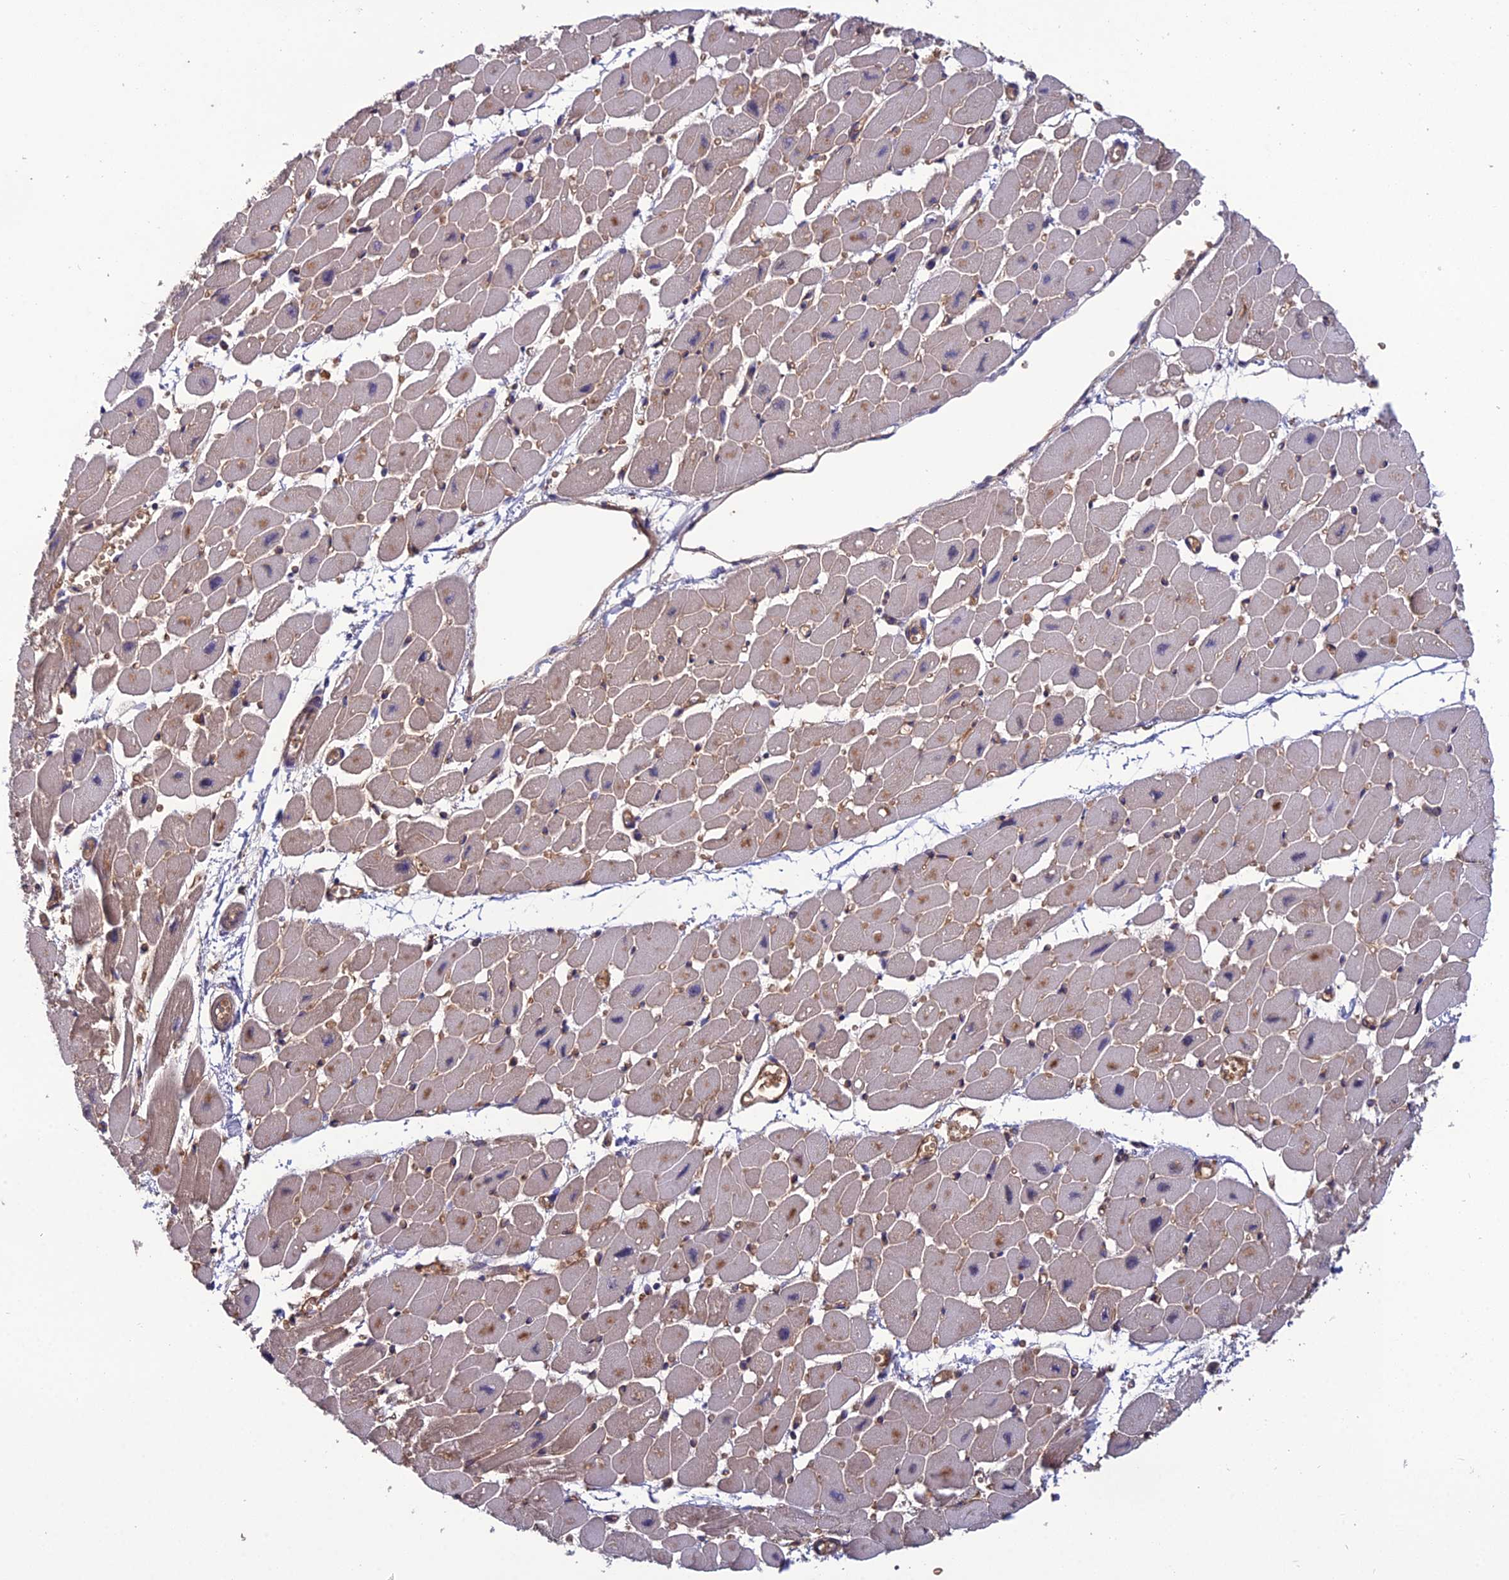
{"staining": {"intensity": "moderate", "quantity": "25%-75%", "location": "cytoplasmic/membranous"}, "tissue": "heart muscle", "cell_type": "Cardiomyocytes", "image_type": "normal", "snomed": [{"axis": "morphology", "description": "Normal tissue, NOS"}, {"axis": "topography", "description": "Heart"}], "caption": "Protein positivity by immunohistochemistry (IHC) shows moderate cytoplasmic/membranous positivity in approximately 25%-75% of cardiomyocytes in normal heart muscle.", "gene": "GALR2", "patient": {"sex": "female", "age": 54}}